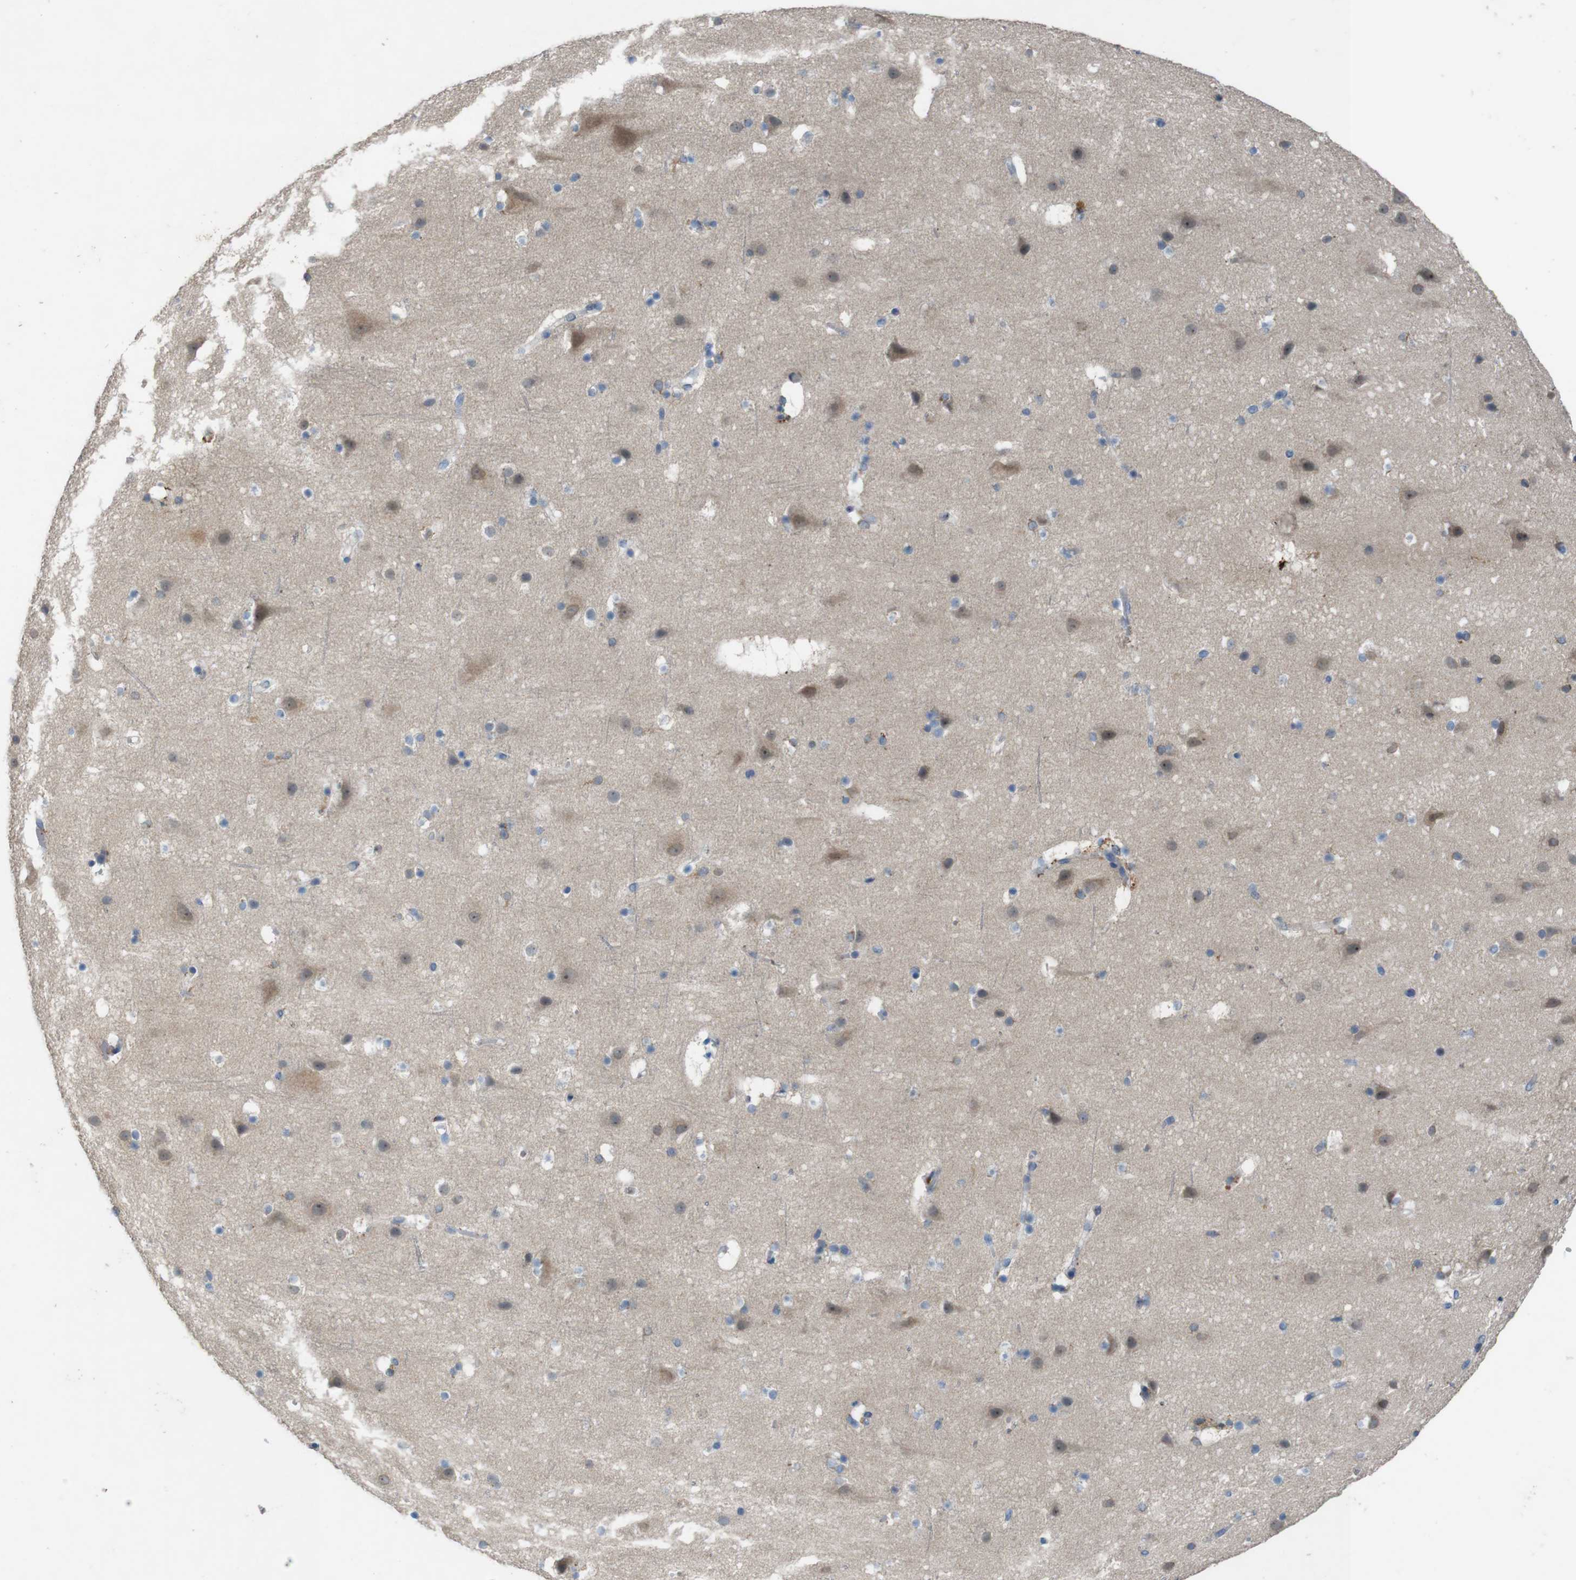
{"staining": {"intensity": "negative", "quantity": "none", "location": "none"}, "tissue": "cerebral cortex", "cell_type": "Endothelial cells", "image_type": "normal", "snomed": [{"axis": "morphology", "description": "Normal tissue, NOS"}, {"axis": "topography", "description": "Cerebral cortex"}], "caption": "DAB immunohistochemical staining of unremarkable cerebral cortex exhibits no significant positivity in endothelial cells. (Brightfield microscopy of DAB (3,3'-diaminobenzidine) IHC at high magnification).", "gene": "MOGAT3", "patient": {"sex": "male", "age": 45}}